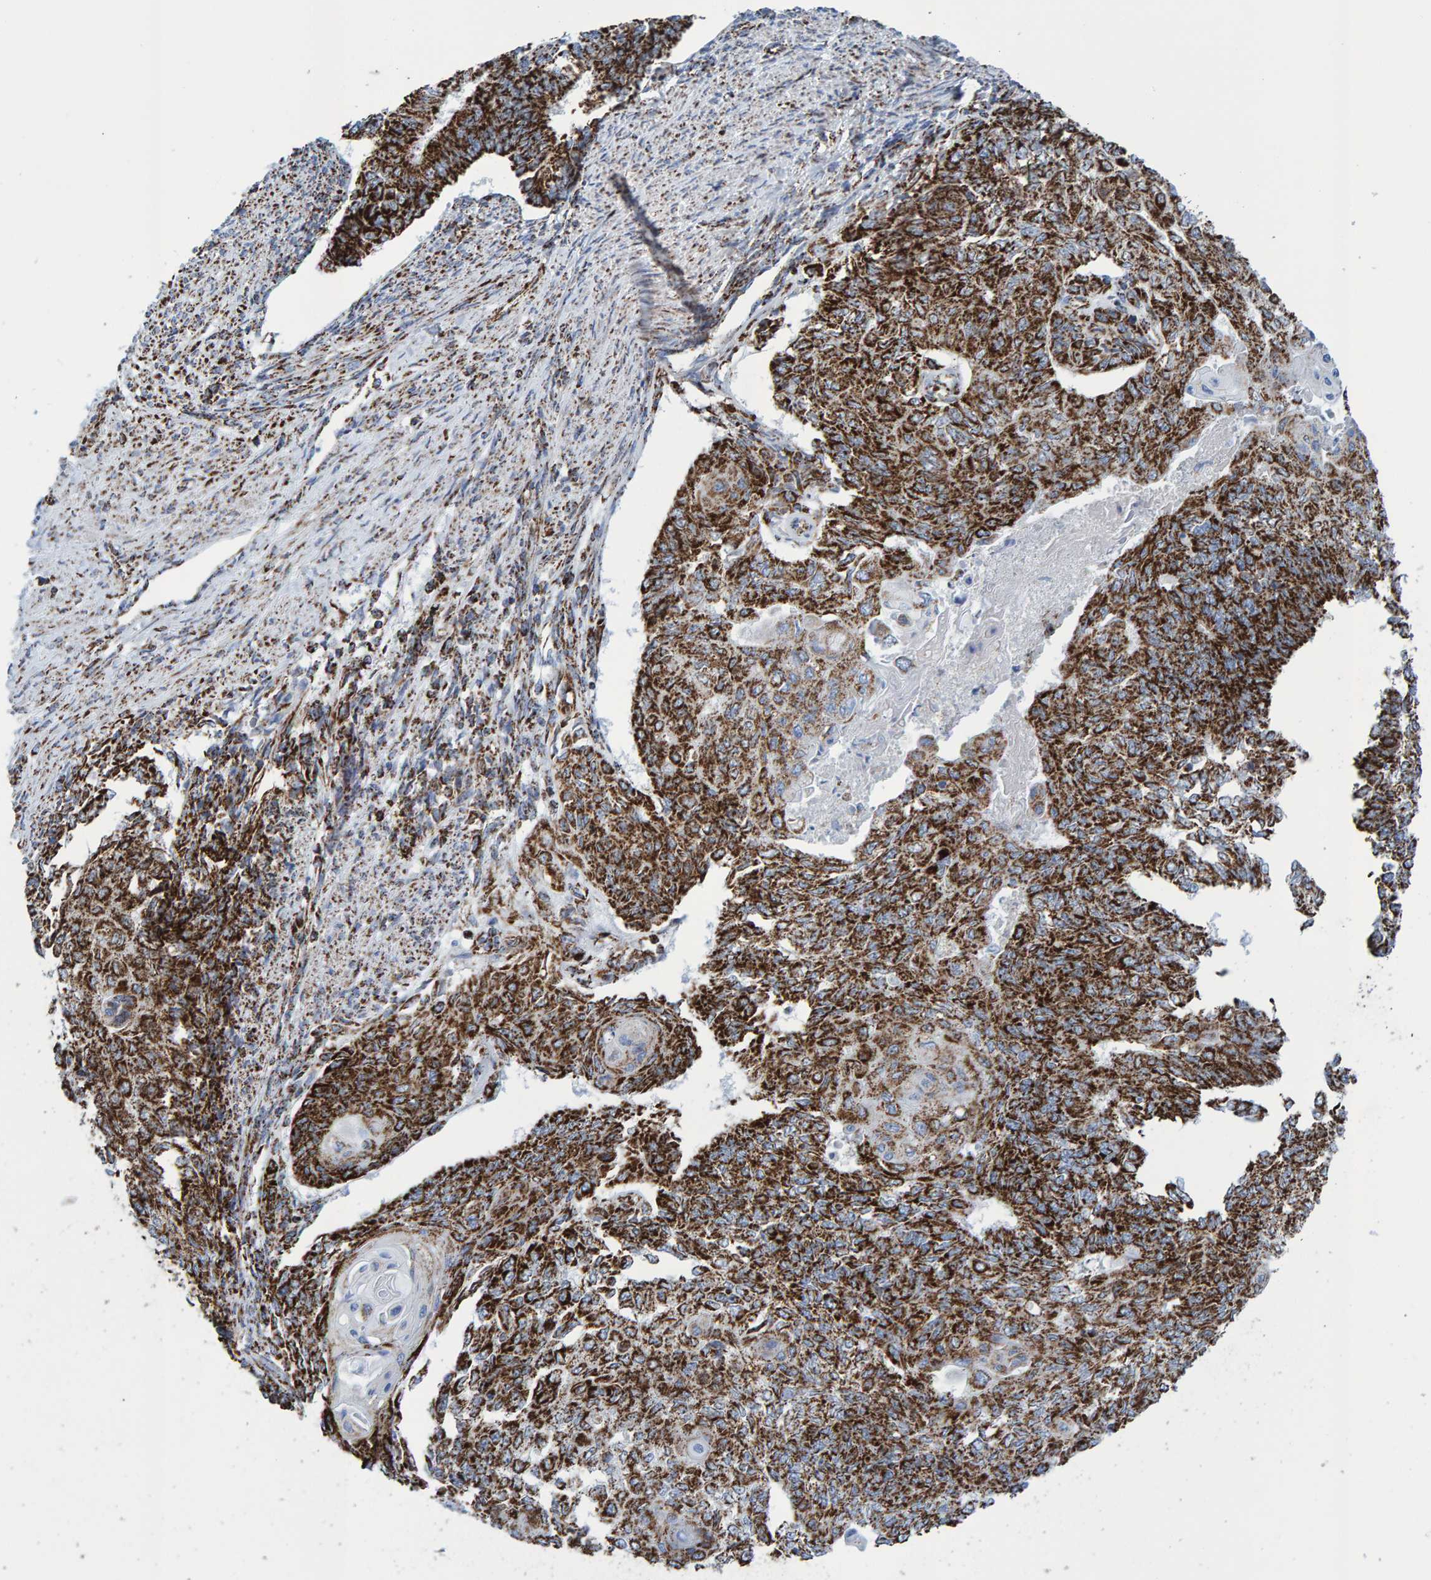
{"staining": {"intensity": "strong", "quantity": ">75%", "location": "cytoplasmic/membranous"}, "tissue": "endometrial cancer", "cell_type": "Tumor cells", "image_type": "cancer", "snomed": [{"axis": "morphology", "description": "Adenocarcinoma, NOS"}, {"axis": "topography", "description": "Endometrium"}], "caption": "The image demonstrates staining of endometrial cancer, revealing strong cytoplasmic/membranous protein staining (brown color) within tumor cells.", "gene": "ENSG00000262660", "patient": {"sex": "female", "age": 32}}